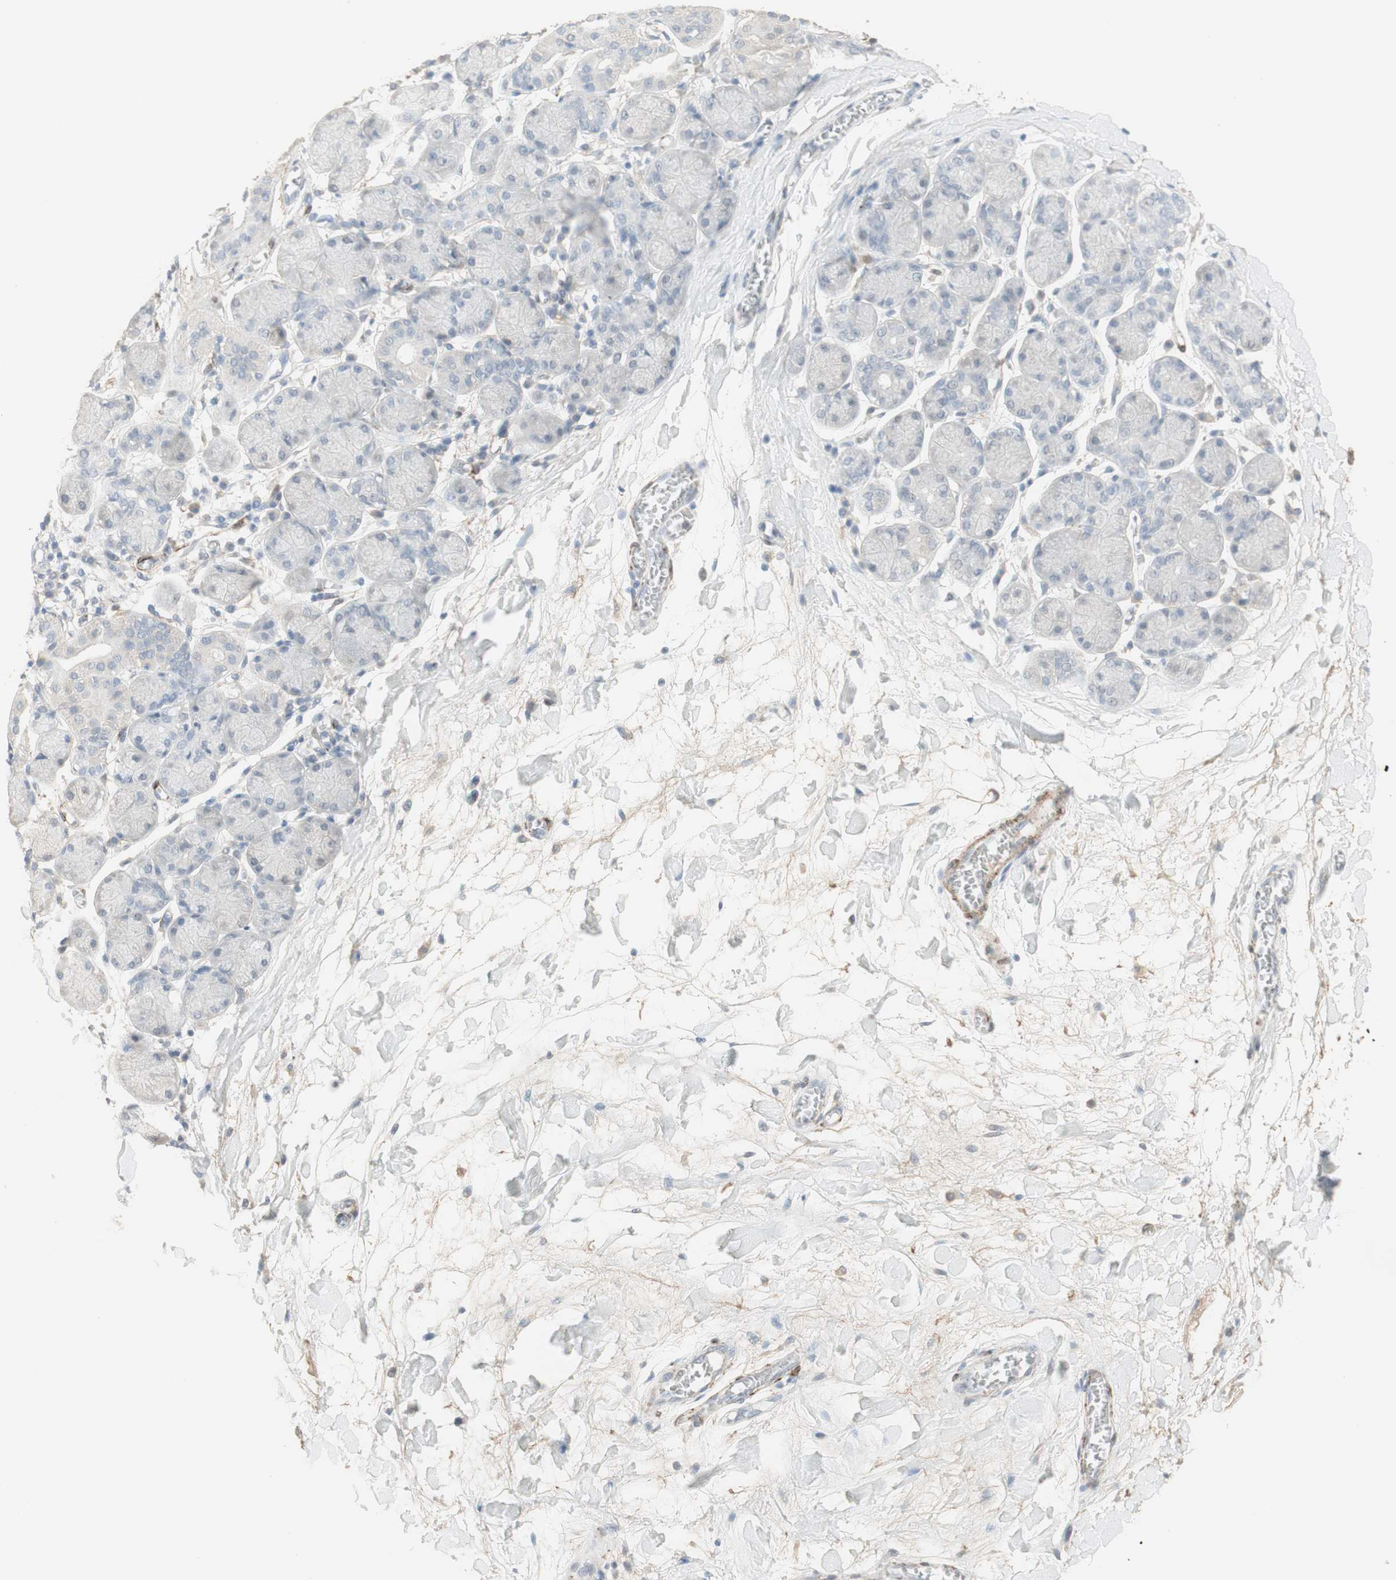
{"staining": {"intensity": "negative", "quantity": "none", "location": "none"}, "tissue": "salivary gland", "cell_type": "Glandular cells", "image_type": "normal", "snomed": [{"axis": "morphology", "description": "Normal tissue, NOS"}, {"axis": "topography", "description": "Salivary gland"}], "caption": "DAB (3,3'-diaminobenzidine) immunohistochemical staining of benign salivary gland demonstrates no significant staining in glandular cells.", "gene": "MUC3A", "patient": {"sex": "female", "age": 24}}